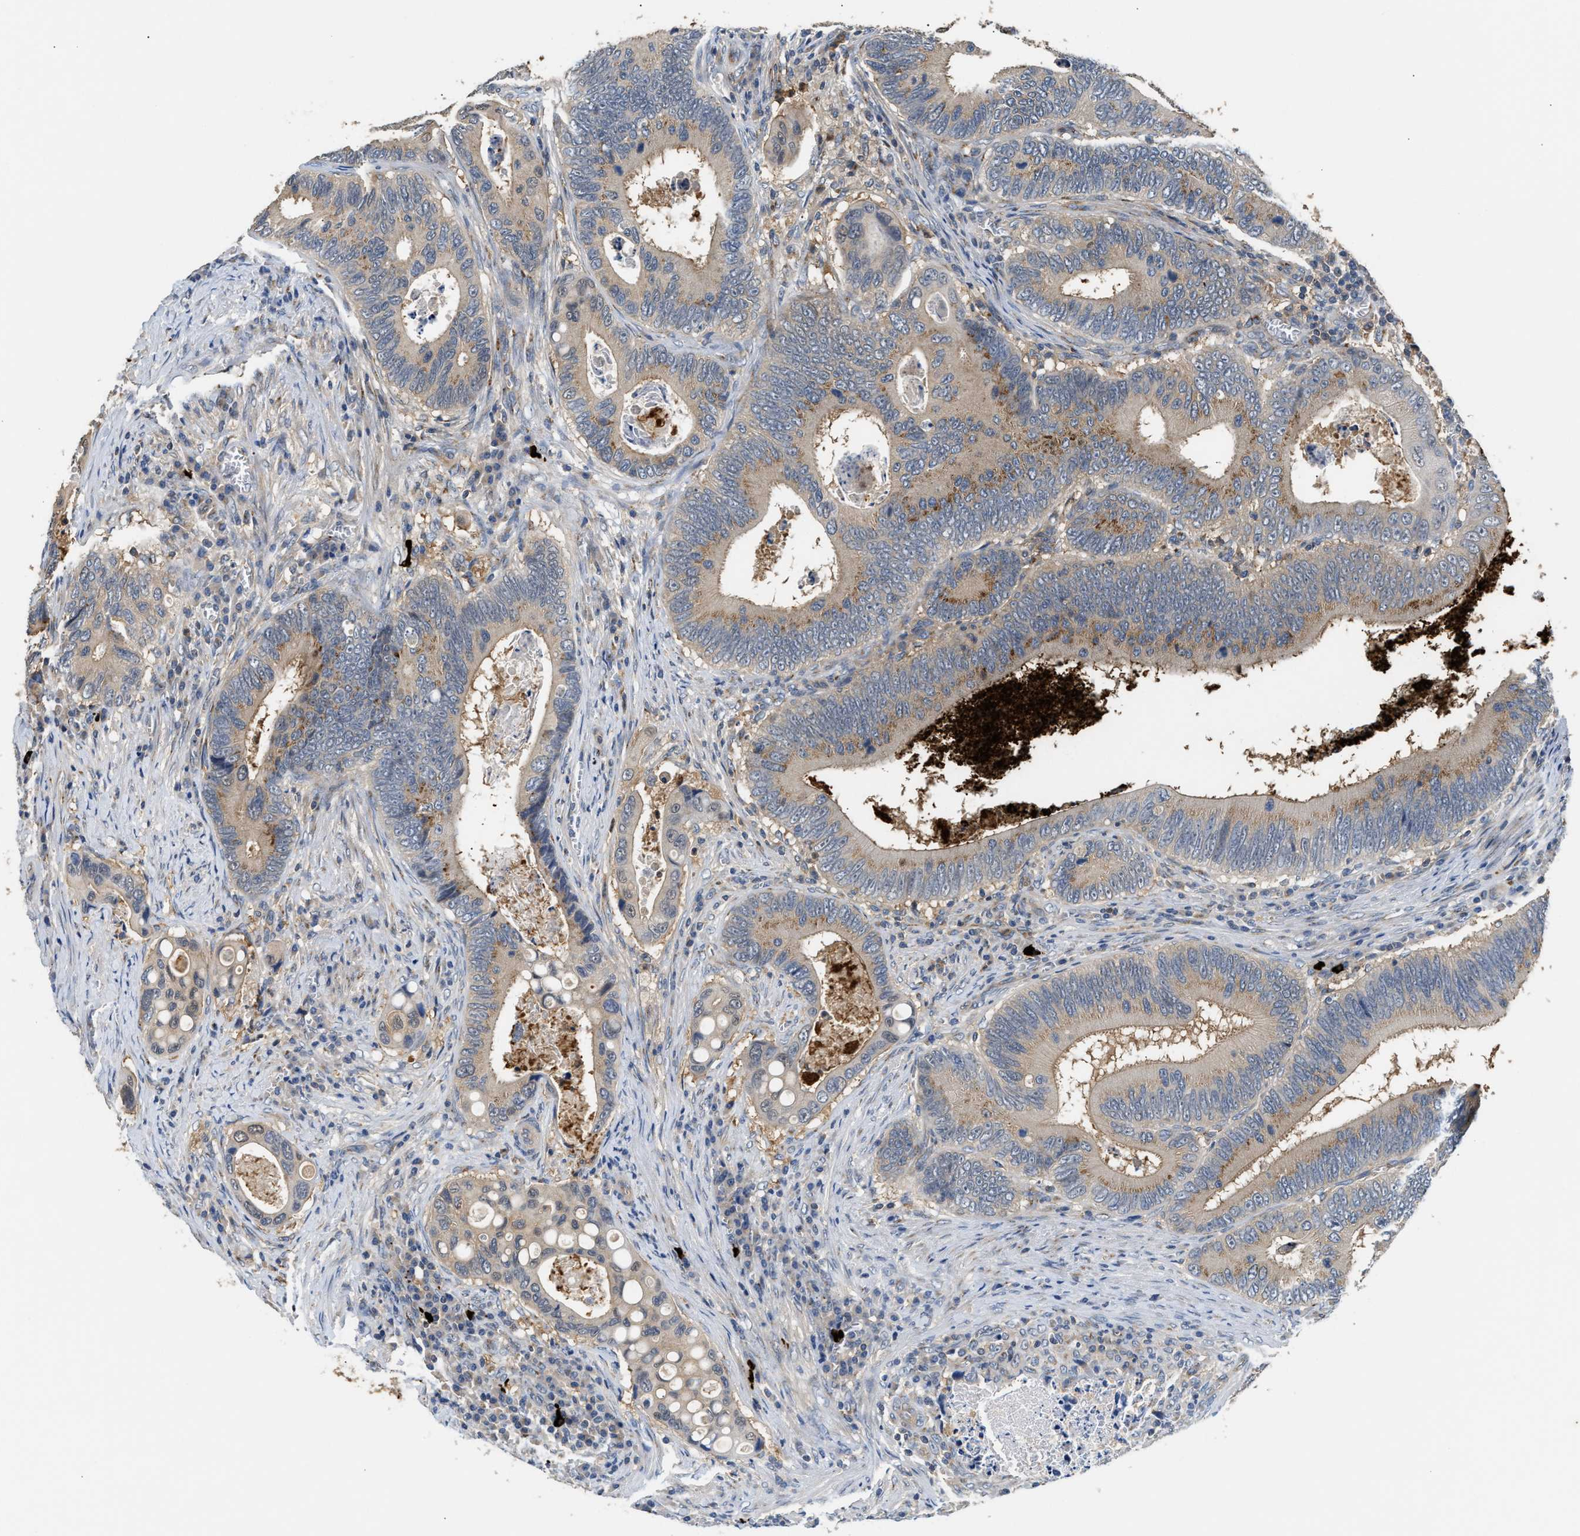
{"staining": {"intensity": "moderate", "quantity": "<25%", "location": "cytoplasmic/membranous"}, "tissue": "colorectal cancer", "cell_type": "Tumor cells", "image_type": "cancer", "snomed": [{"axis": "morphology", "description": "Inflammation, NOS"}, {"axis": "morphology", "description": "Adenocarcinoma, NOS"}, {"axis": "topography", "description": "Colon"}], "caption": "About <25% of tumor cells in adenocarcinoma (colorectal) reveal moderate cytoplasmic/membranous protein expression as visualized by brown immunohistochemical staining.", "gene": "CHUK", "patient": {"sex": "male", "age": 72}}